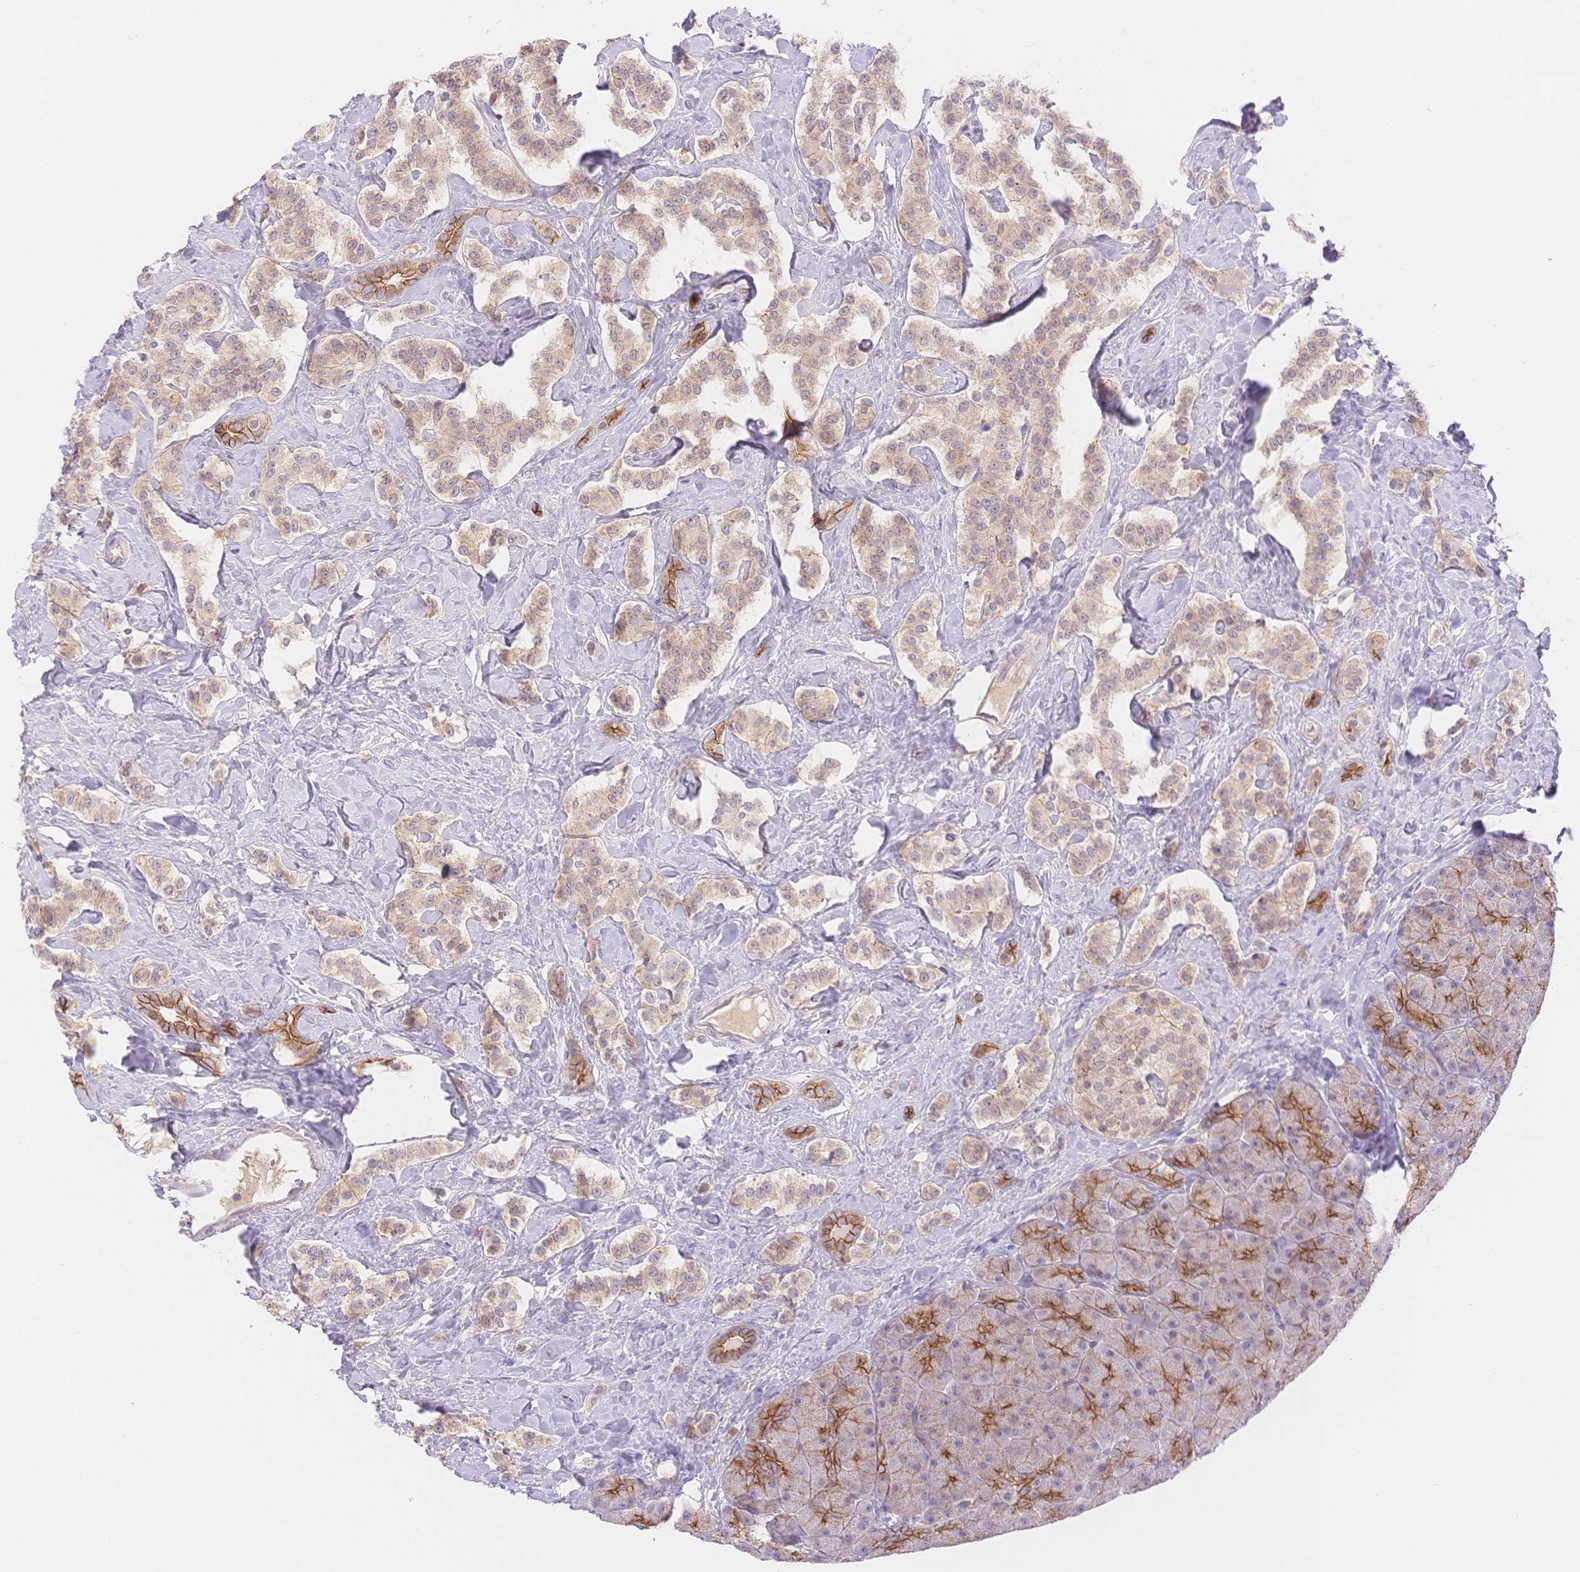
{"staining": {"intensity": "weak", "quantity": "<25%", "location": "cytoplasmic/membranous"}, "tissue": "carcinoid", "cell_type": "Tumor cells", "image_type": "cancer", "snomed": [{"axis": "morphology", "description": "Normal tissue, NOS"}, {"axis": "morphology", "description": "Carcinoid, malignant, NOS"}, {"axis": "topography", "description": "Pancreas"}], "caption": "Immunohistochemistry of human carcinoid reveals no positivity in tumor cells.", "gene": "WDR54", "patient": {"sex": "male", "age": 36}}